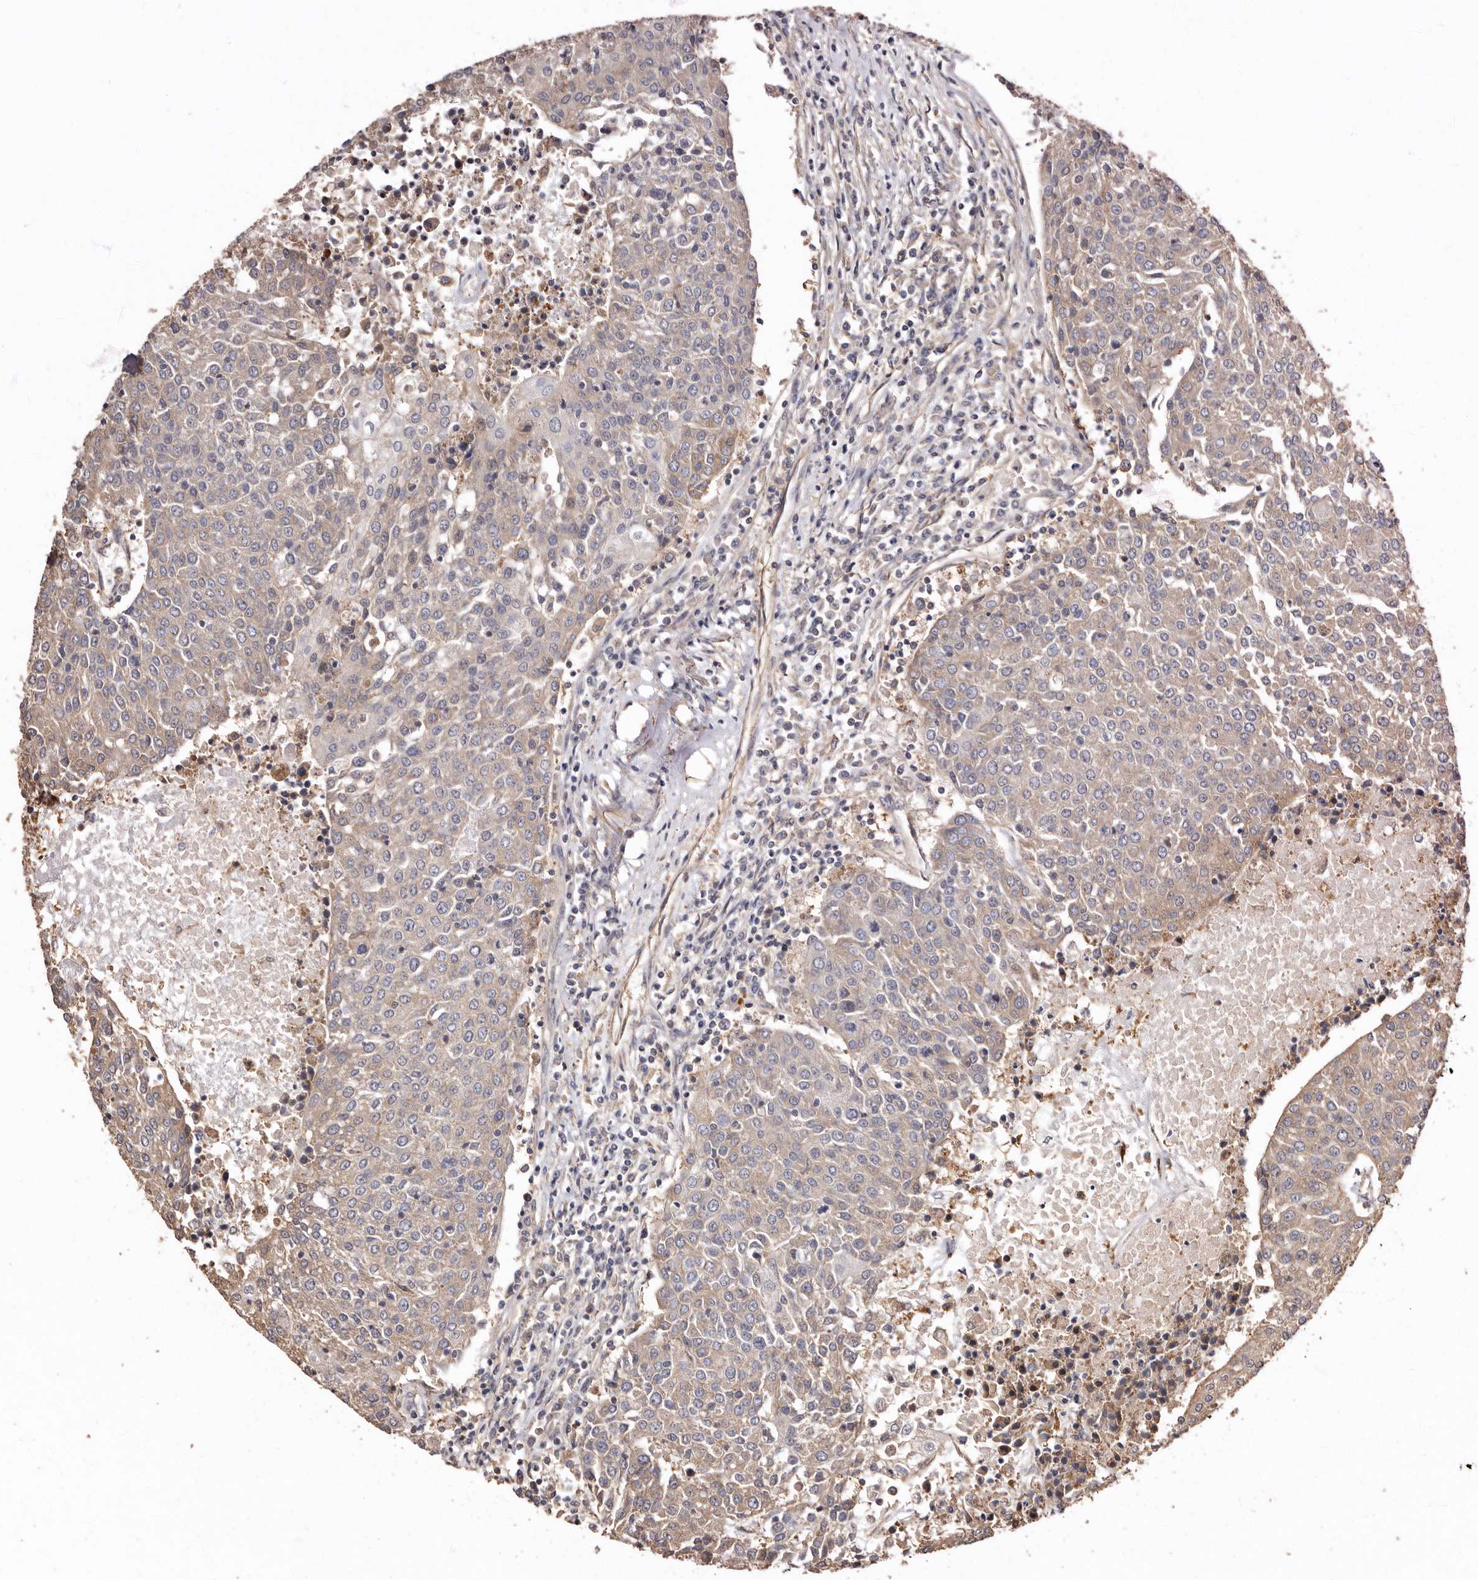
{"staining": {"intensity": "weak", "quantity": "<25%", "location": "cytoplasmic/membranous"}, "tissue": "urothelial cancer", "cell_type": "Tumor cells", "image_type": "cancer", "snomed": [{"axis": "morphology", "description": "Urothelial carcinoma, High grade"}, {"axis": "topography", "description": "Urinary bladder"}], "caption": "Tumor cells show no significant positivity in urothelial carcinoma (high-grade).", "gene": "COQ8B", "patient": {"sex": "female", "age": 85}}